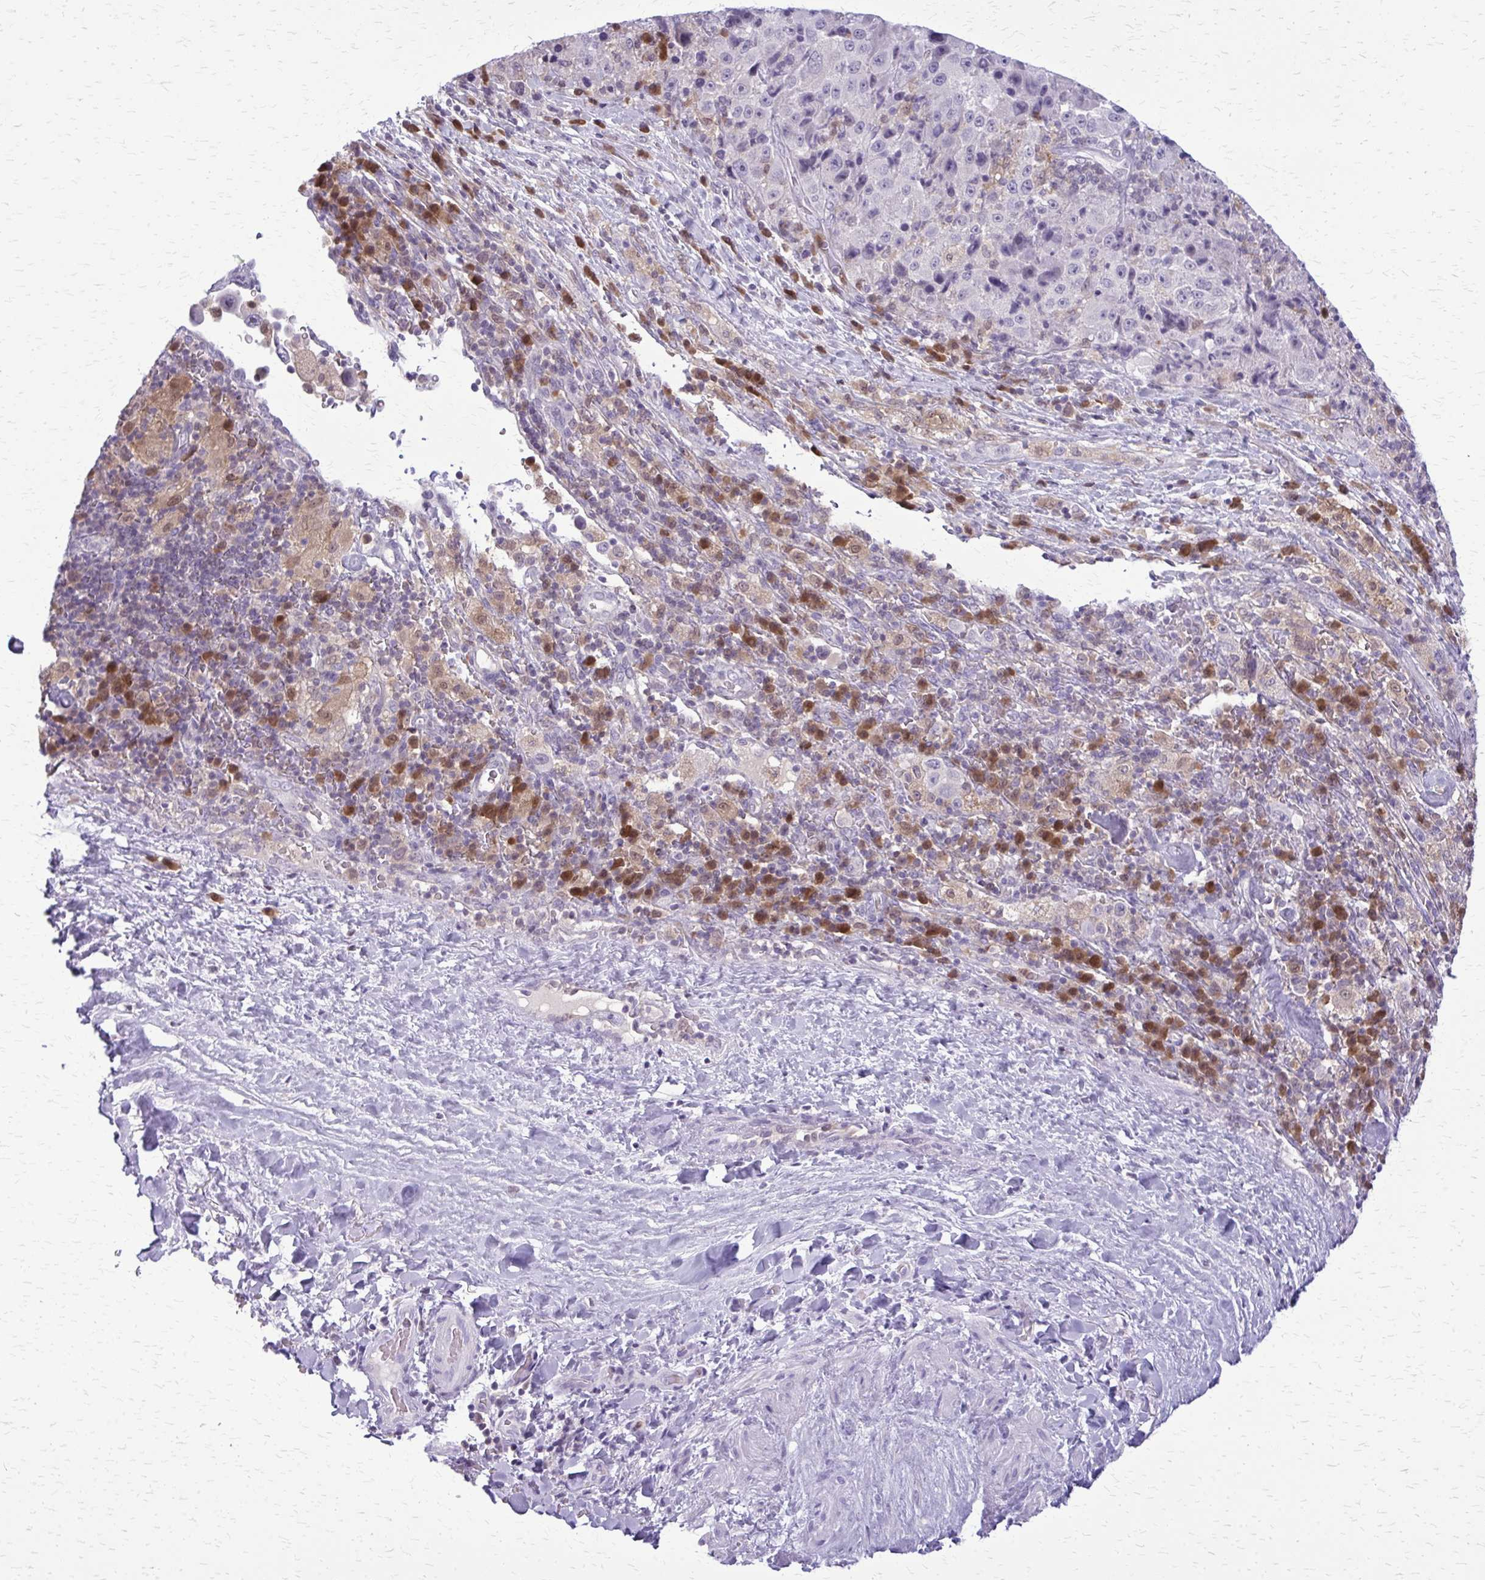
{"staining": {"intensity": "negative", "quantity": "none", "location": "none"}, "tissue": "melanoma", "cell_type": "Tumor cells", "image_type": "cancer", "snomed": [{"axis": "morphology", "description": "Malignant melanoma, Metastatic site"}, {"axis": "topography", "description": "Lymph node"}], "caption": "Histopathology image shows no protein staining in tumor cells of melanoma tissue. (Immunohistochemistry, brightfield microscopy, high magnification).", "gene": "GLRX", "patient": {"sex": "male", "age": 62}}